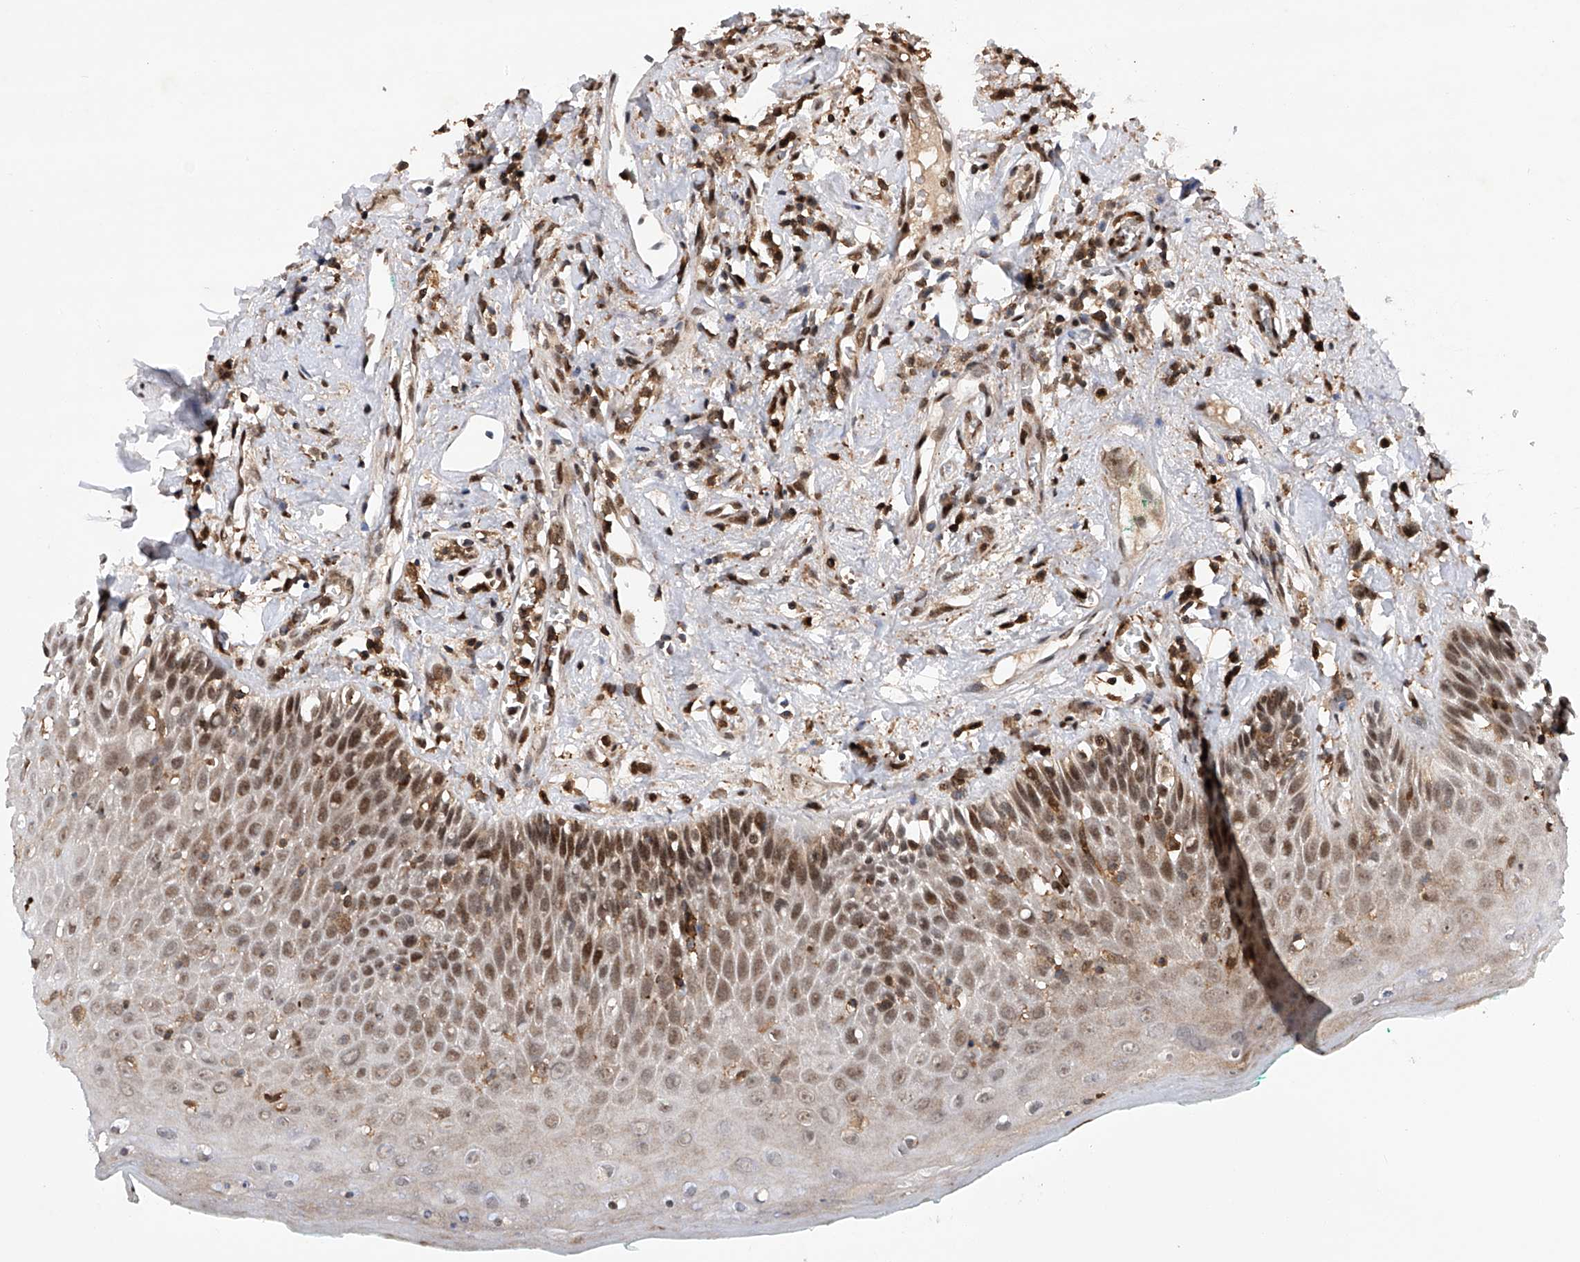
{"staining": {"intensity": "moderate", "quantity": ">75%", "location": "nuclear"}, "tissue": "oral mucosa", "cell_type": "Squamous epithelial cells", "image_type": "normal", "snomed": [{"axis": "morphology", "description": "Normal tissue, NOS"}, {"axis": "topography", "description": "Oral tissue"}], "caption": "High-power microscopy captured an IHC photomicrograph of benign oral mucosa, revealing moderate nuclear staining in approximately >75% of squamous epithelial cells. (IHC, brightfield microscopy, high magnification).", "gene": "ZNF280D", "patient": {"sex": "female", "age": 70}}